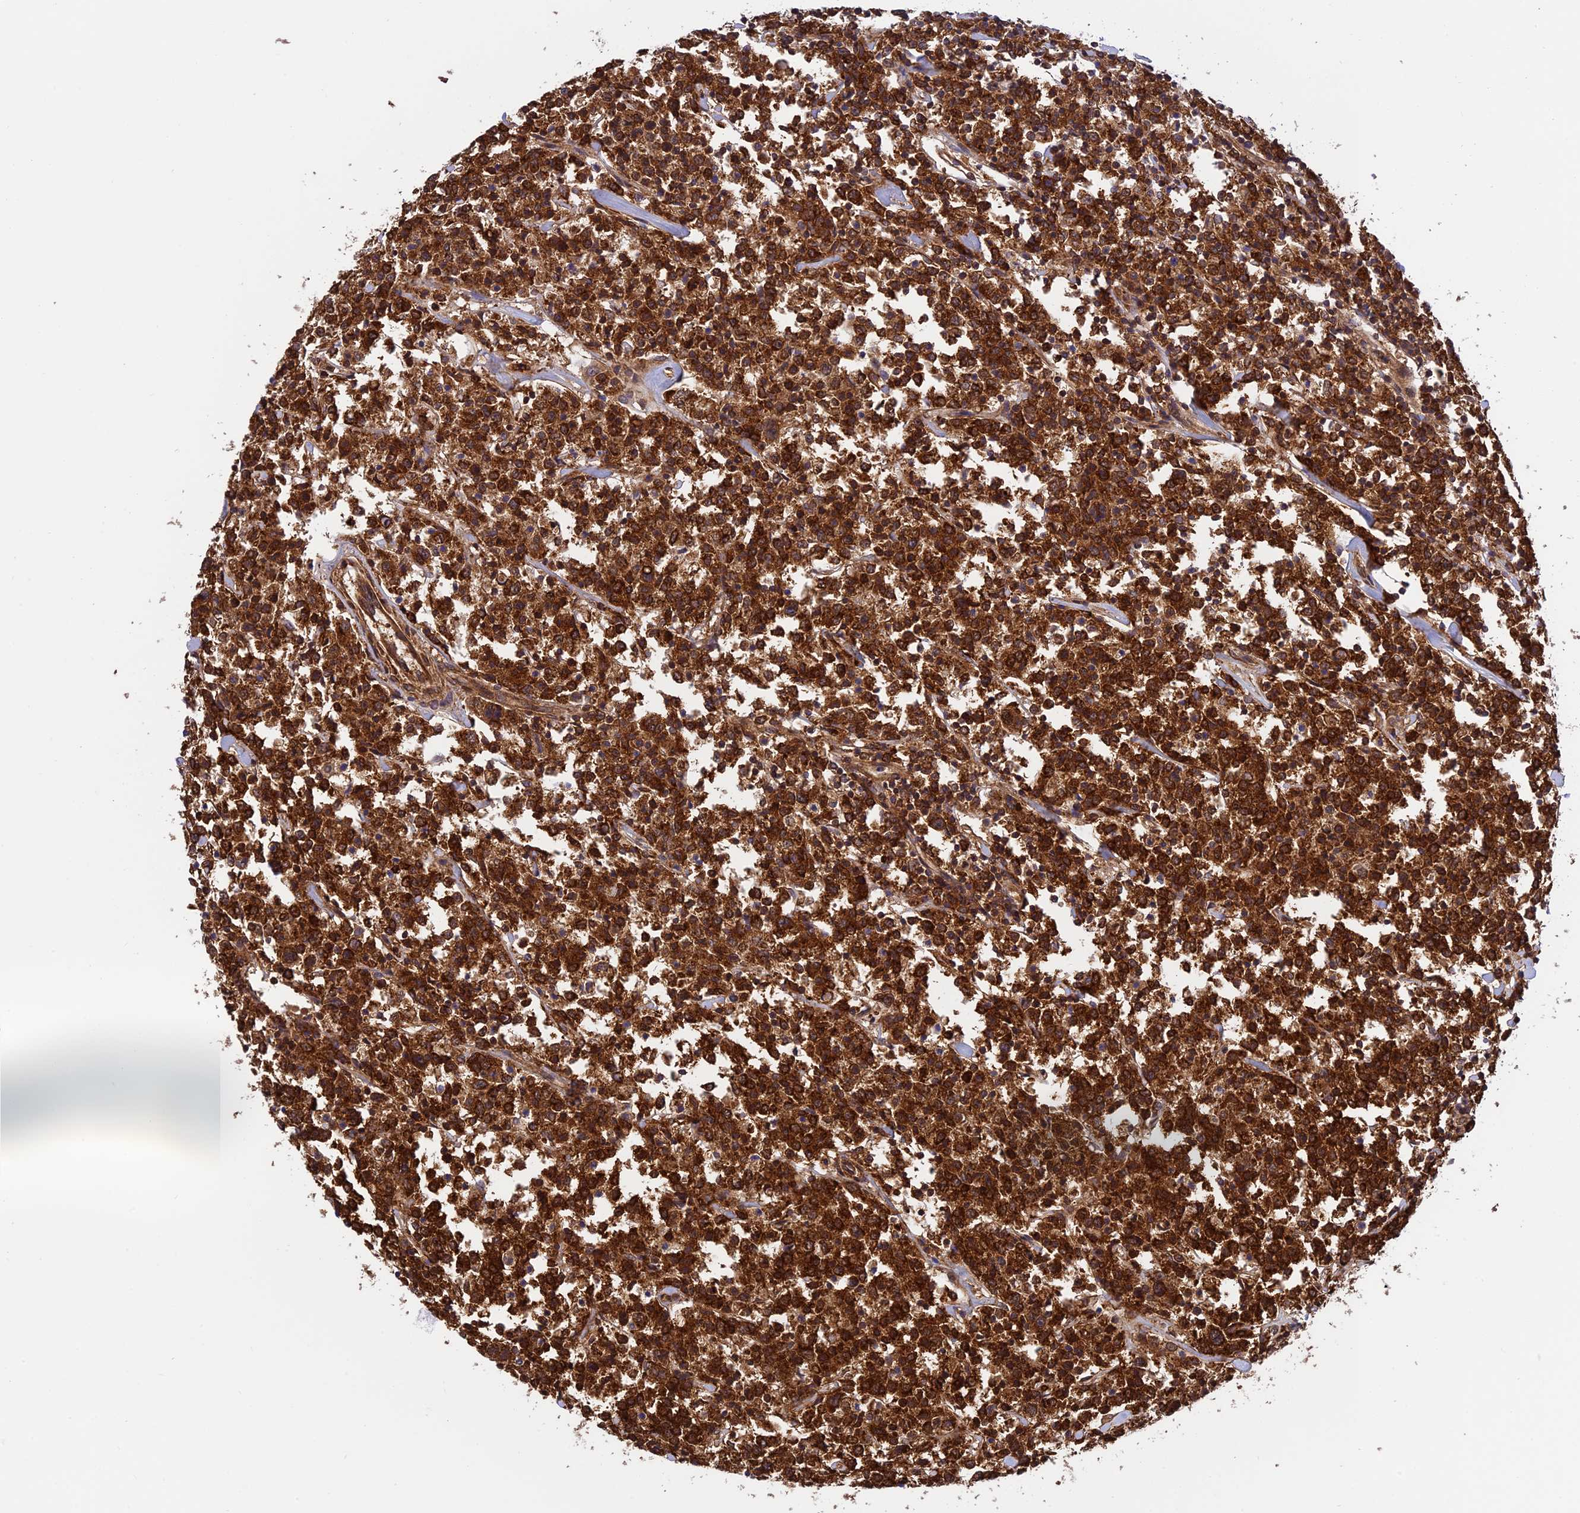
{"staining": {"intensity": "strong", "quantity": ">75%", "location": "cytoplasmic/membranous"}, "tissue": "lymphoma", "cell_type": "Tumor cells", "image_type": "cancer", "snomed": [{"axis": "morphology", "description": "Malignant lymphoma, non-Hodgkin's type, Low grade"}, {"axis": "topography", "description": "Small intestine"}], "caption": "Protein staining exhibits strong cytoplasmic/membranous positivity in about >75% of tumor cells in low-grade malignant lymphoma, non-Hodgkin's type.", "gene": "EVI5L", "patient": {"sex": "female", "age": 59}}